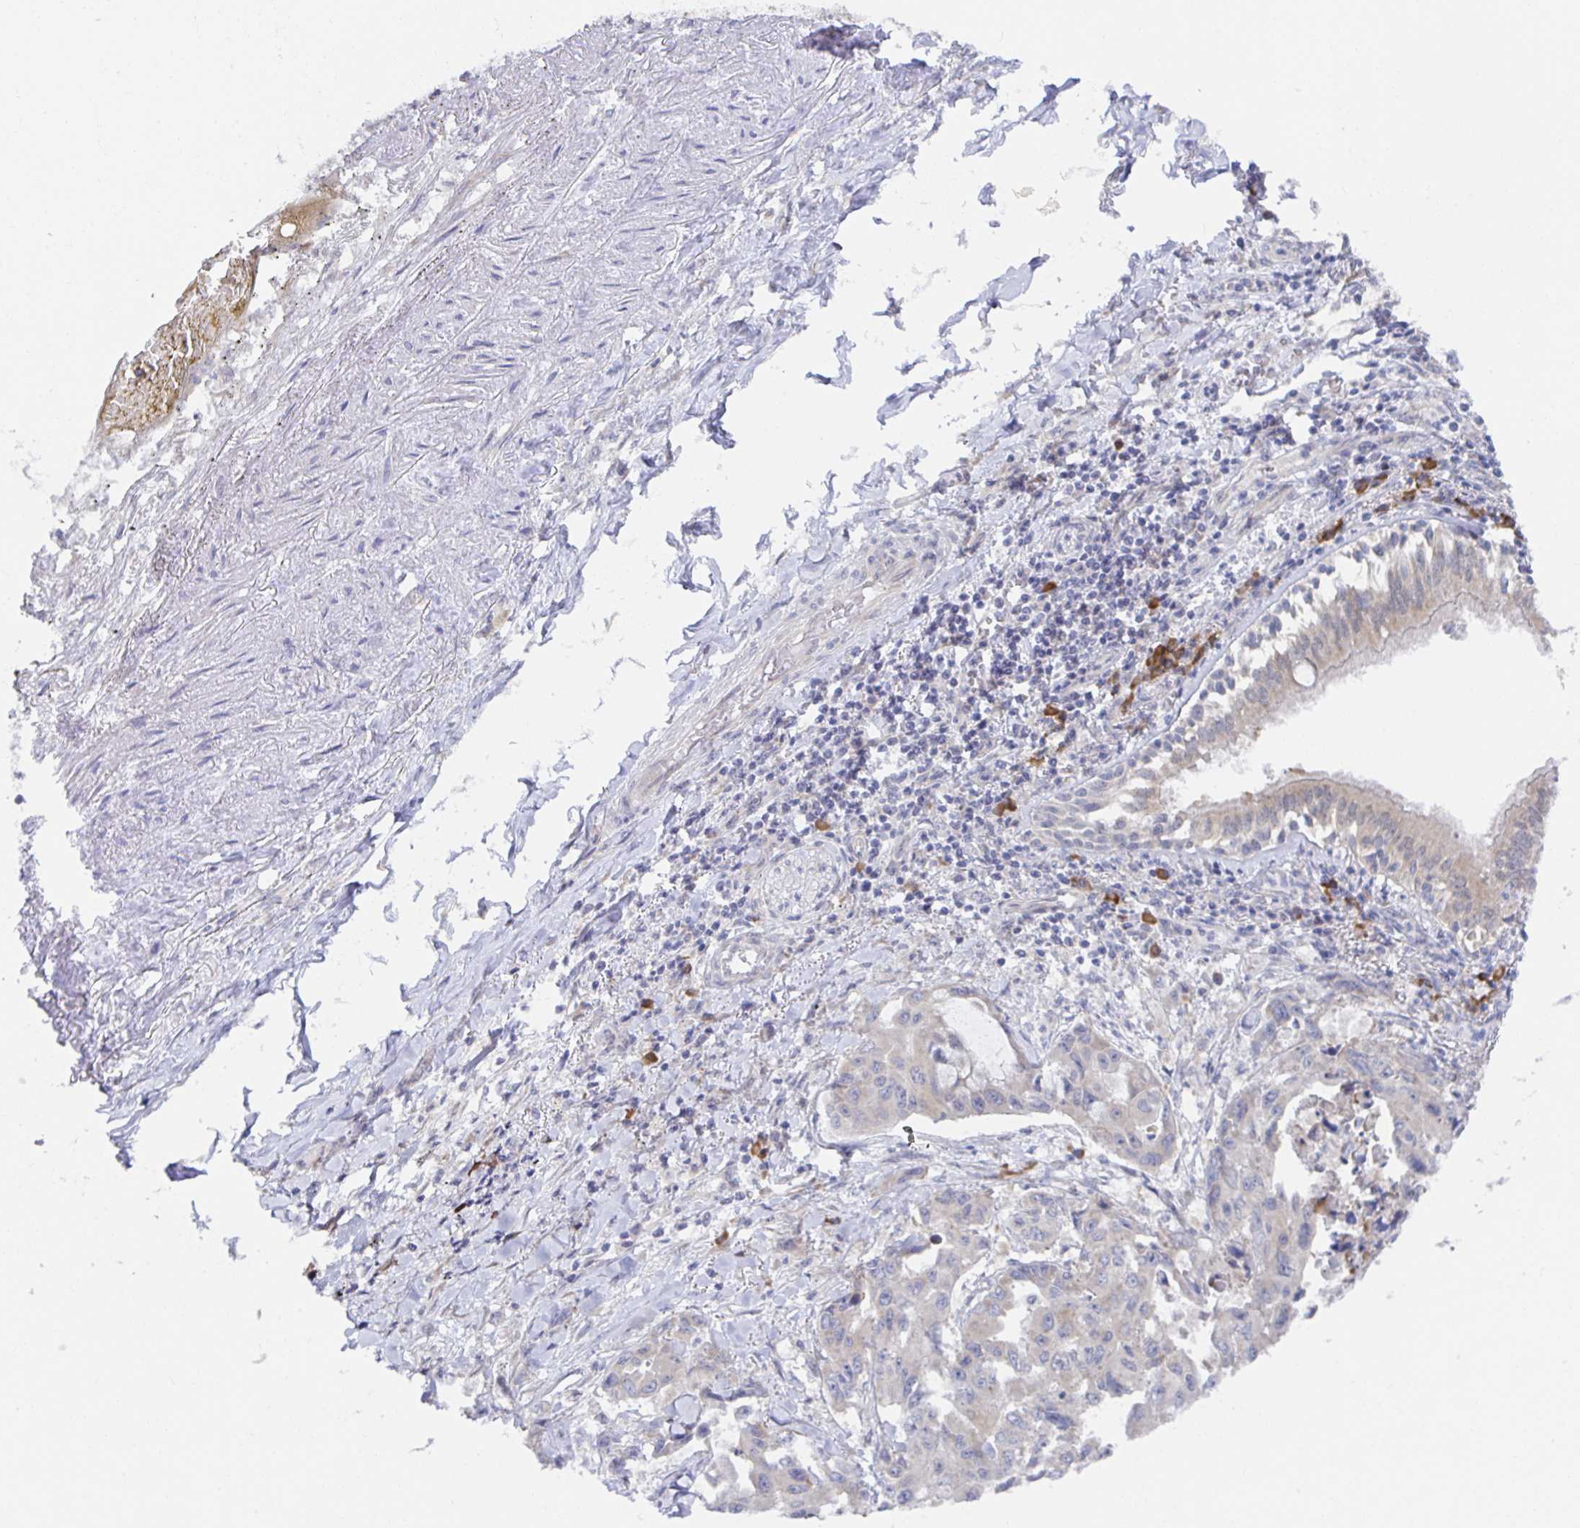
{"staining": {"intensity": "negative", "quantity": "none", "location": "none"}, "tissue": "lung cancer", "cell_type": "Tumor cells", "image_type": "cancer", "snomed": [{"axis": "morphology", "description": "Adenocarcinoma, NOS"}, {"axis": "topography", "description": "Lung"}], "caption": "Lung cancer (adenocarcinoma) was stained to show a protein in brown. There is no significant positivity in tumor cells.", "gene": "BAD", "patient": {"sex": "male", "age": 64}}